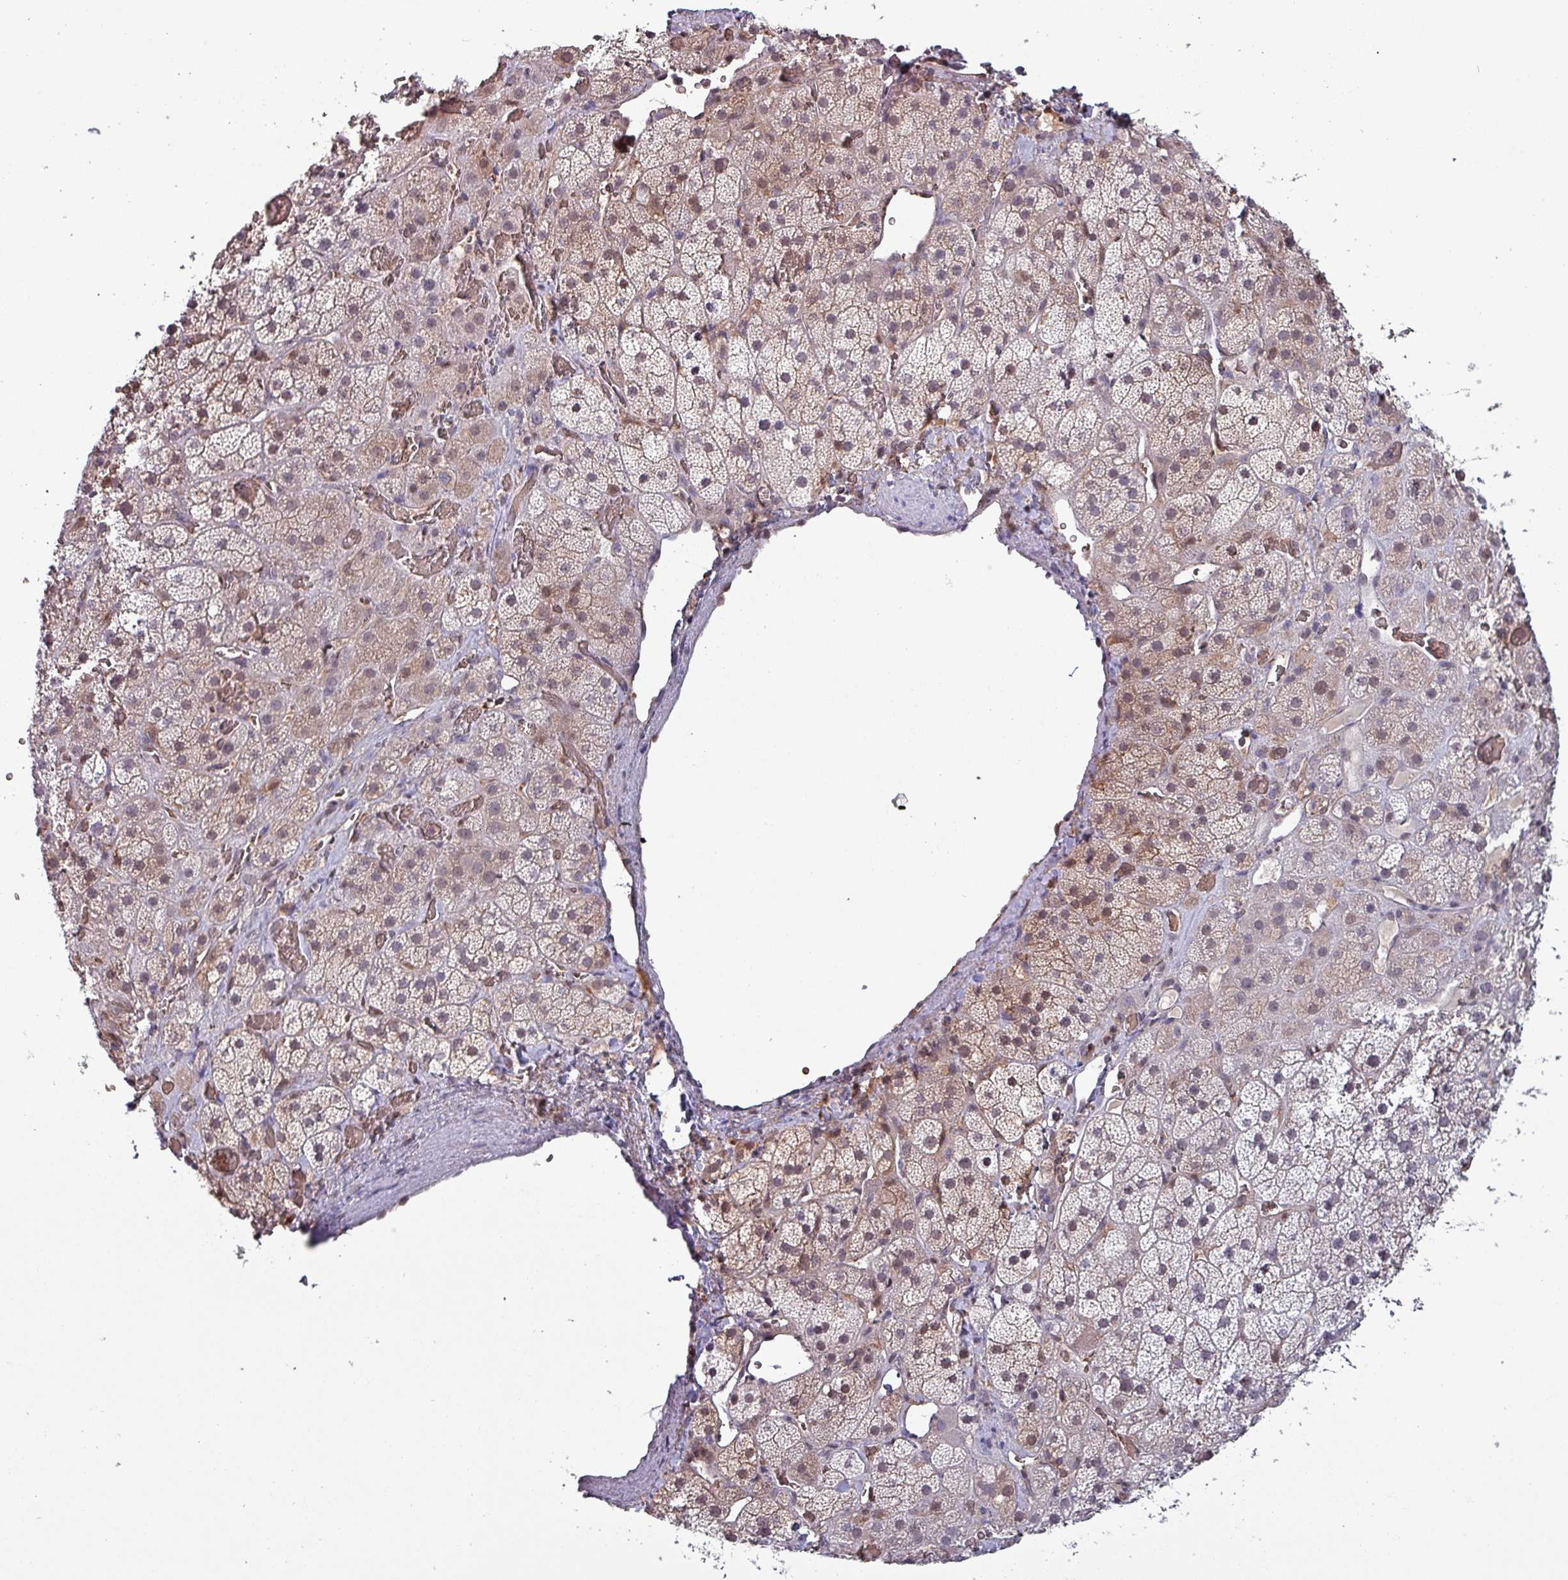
{"staining": {"intensity": "moderate", "quantity": ">75%", "location": "cytoplasmic/membranous,nuclear"}, "tissue": "adrenal gland", "cell_type": "Glandular cells", "image_type": "normal", "snomed": [{"axis": "morphology", "description": "Normal tissue, NOS"}, {"axis": "topography", "description": "Adrenal gland"}], "caption": "An IHC histopathology image of benign tissue is shown. Protein staining in brown shows moderate cytoplasmic/membranous,nuclear positivity in adrenal gland within glandular cells. Immunohistochemistry (ihc) stains the protein in brown and the nuclei are stained blue.", "gene": "PSMB8", "patient": {"sex": "male", "age": 57}}